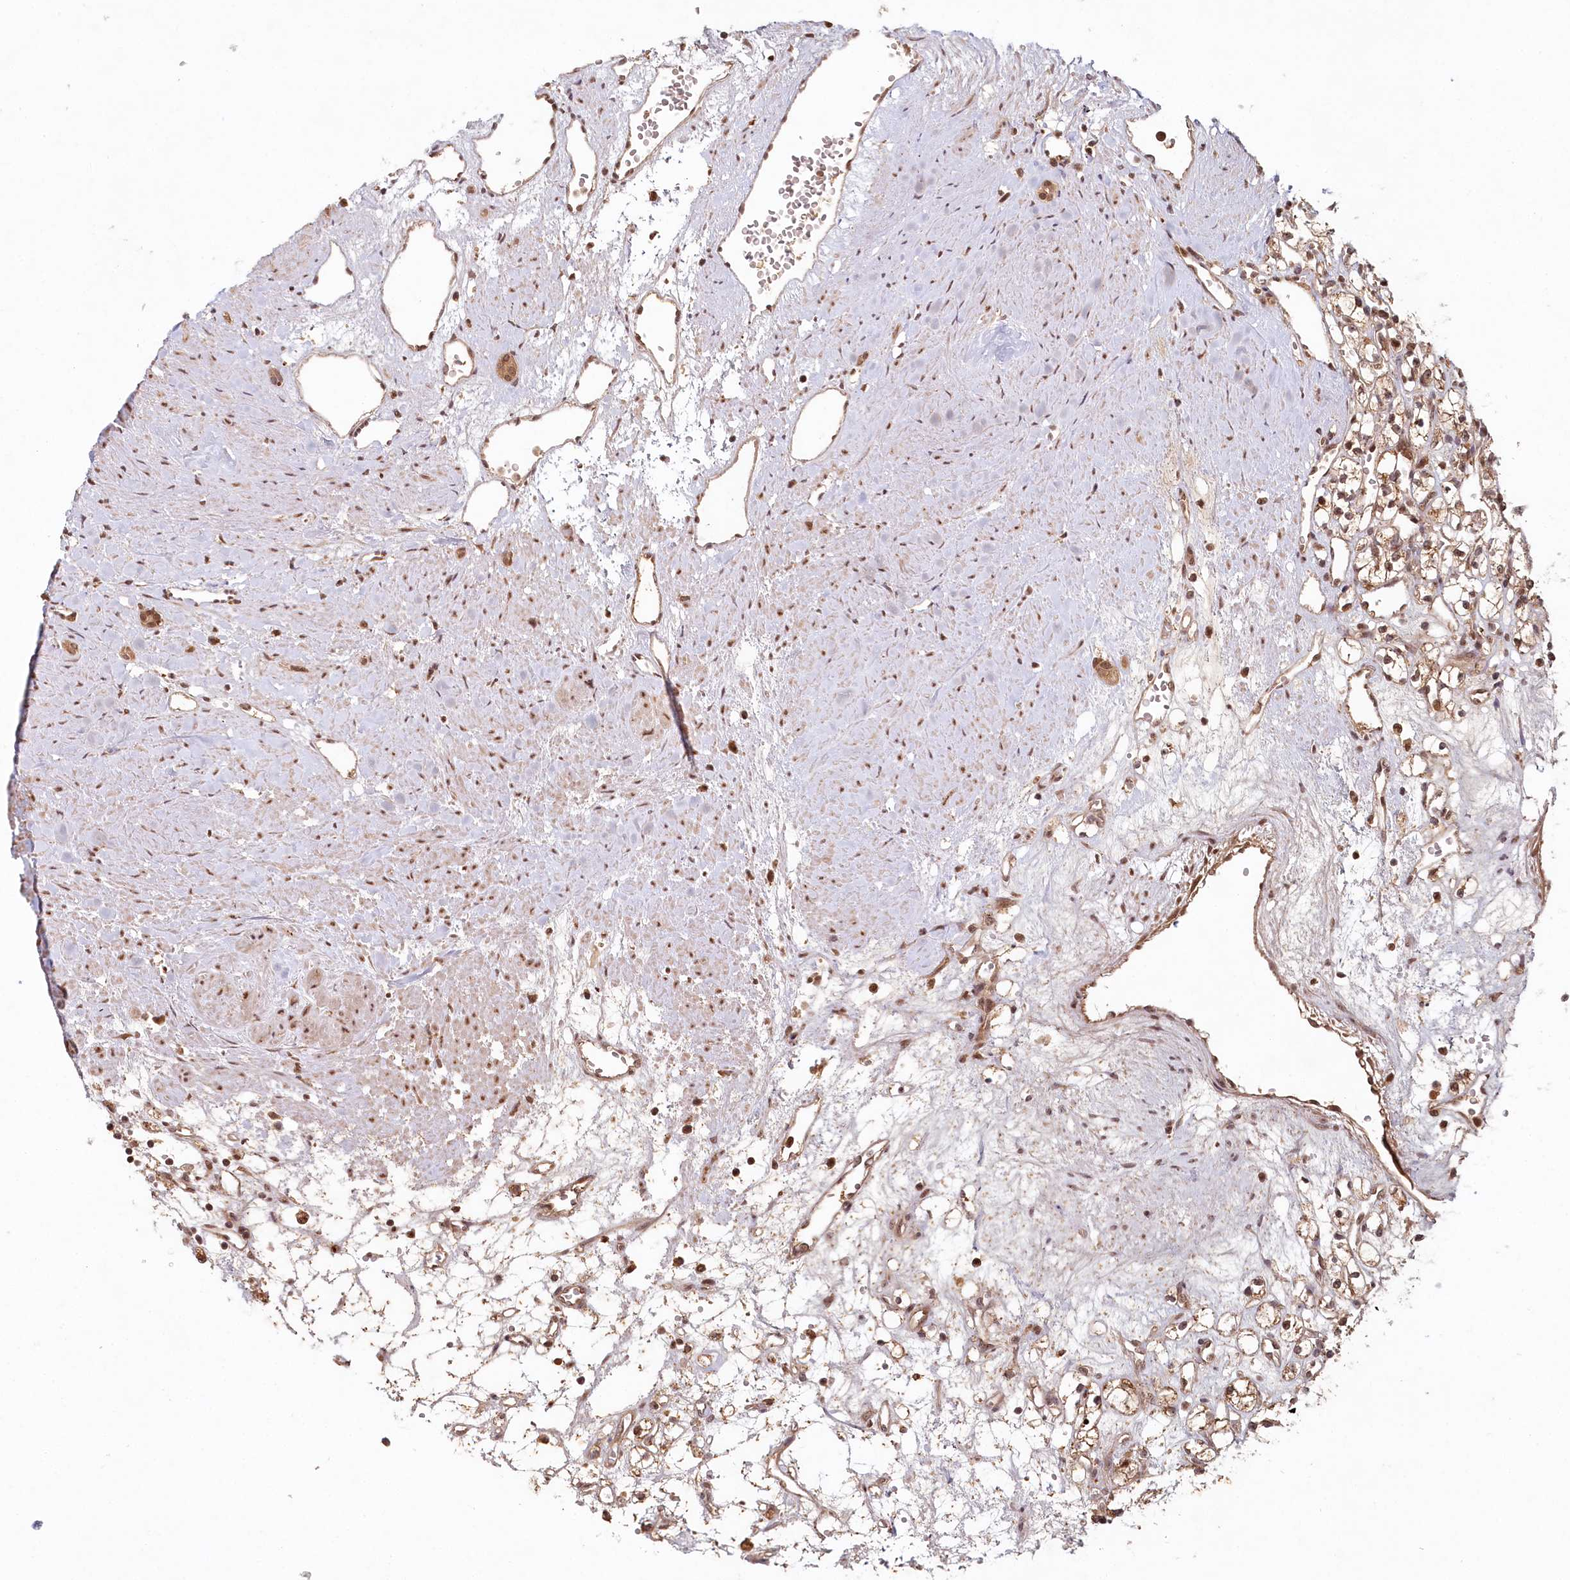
{"staining": {"intensity": "moderate", "quantity": ">75%", "location": "cytoplasmic/membranous,nuclear"}, "tissue": "renal cancer", "cell_type": "Tumor cells", "image_type": "cancer", "snomed": [{"axis": "morphology", "description": "Adenocarcinoma, NOS"}, {"axis": "topography", "description": "Kidney"}], "caption": "Renal cancer stained with immunohistochemistry (IHC) displays moderate cytoplasmic/membranous and nuclear expression in approximately >75% of tumor cells. Immunohistochemistry (ihc) stains the protein in brown and the nuclei are stained blue.", "gene": "WAPL", "patient": {"sex": "female", "age": 59}}